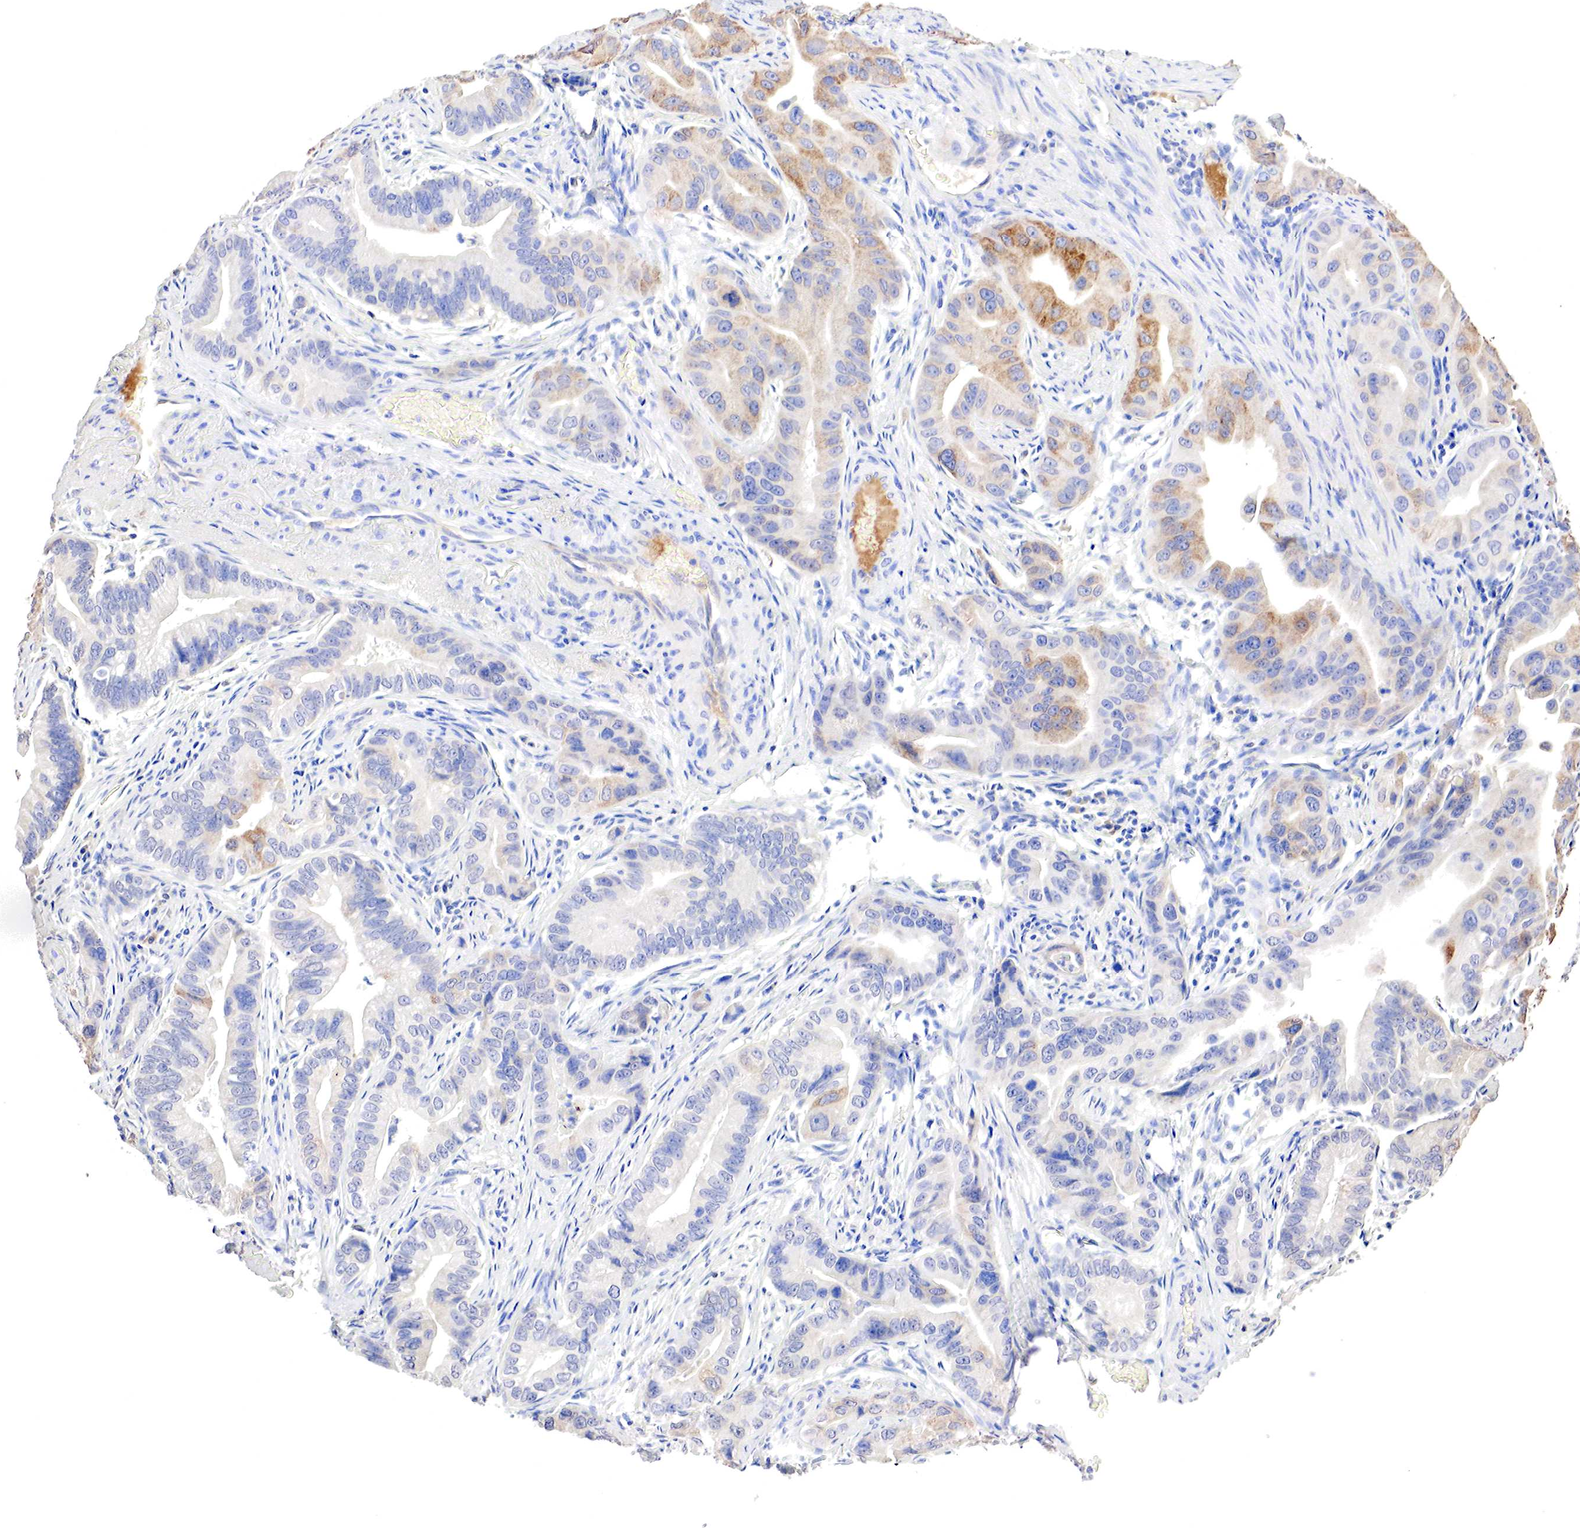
{"staining": {"intensity": "moderate", "quantity": "<25%", "location": "cytoplasmic/membranous"}, "tissue": "pancreatic cancer", "cell_type": "Tumor cells", "image_type": "cancer", "snomed": [{"axis": "morphology", "description": "Adenocarcinoma, NOS"}, {"axis": "topography", "description": "Pancreas"}, {"axis": "topography", "description": "Stomach, upper"}], "caption": "Immunohistochemistry (IHC) of adenocarcinoma (pancreatic) exhibits low levels of moderate cytoplasmic/membranous staining in about <25% of tumor cells.", "gene": "GATA1", "patient": {"sex": "male", "age": 77}}